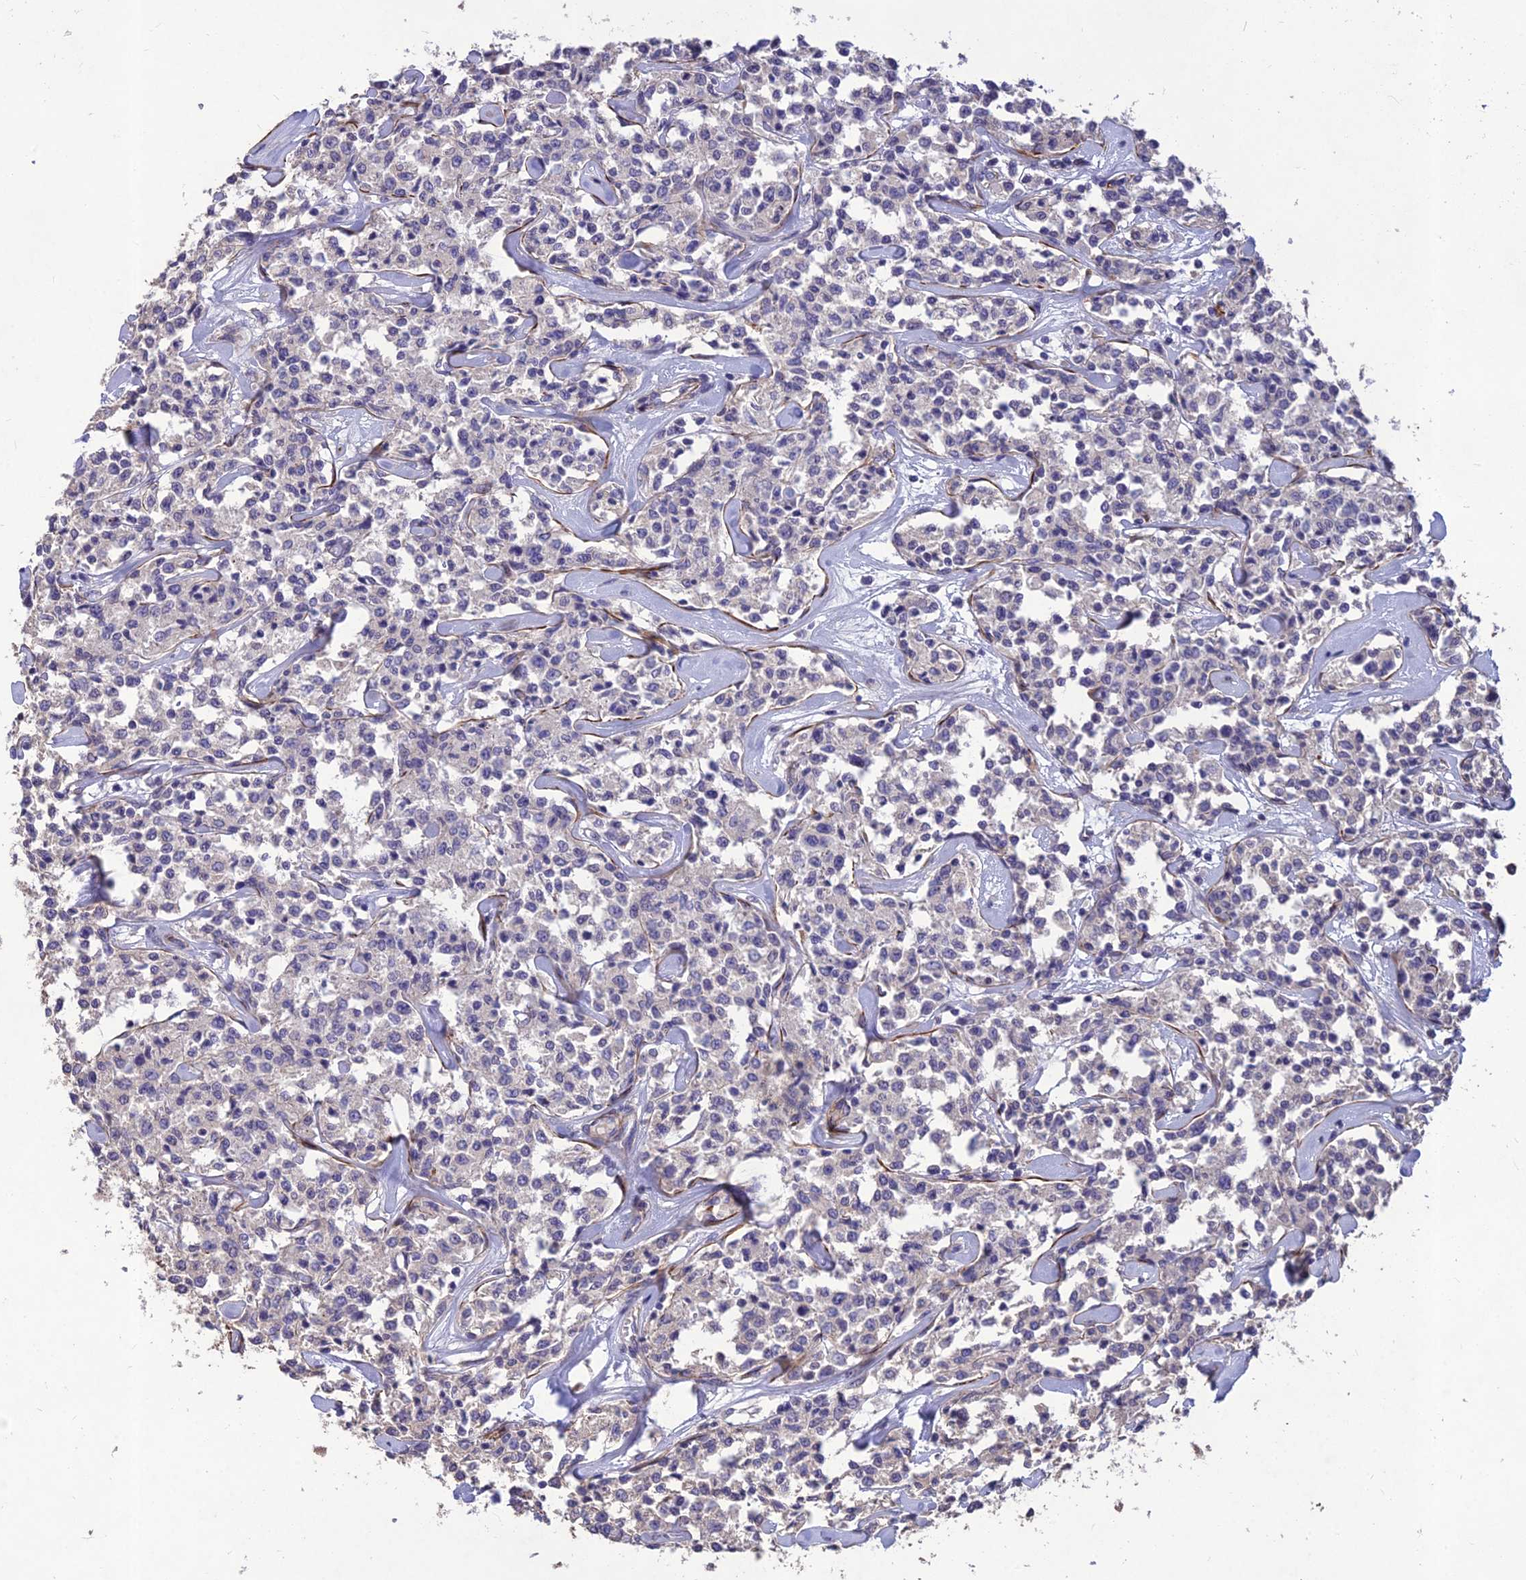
{"staining": {"intensity": "negative", "quantity": "none", "location": "none"}, "tissue": "lymphoma", "cell_type": "Tumor cells", "image_type": "cancer", "snomed": [{"axis": "morphology", "description": "Malignant lymphoma, non-Hodgkin's type, Low grade"}, {"axis": "topography", "description": "Small intestine"}], "caption": "Image shows no significant protein expression in tumor cells of lymphoma. The staining is performed using DAB (3,3'-diaminobenzidine) brown chromogen with nuclei counter-stained in using hematoxylin.", "gene": "CLUH", "patient": {"sex": "female", "age": 59}}